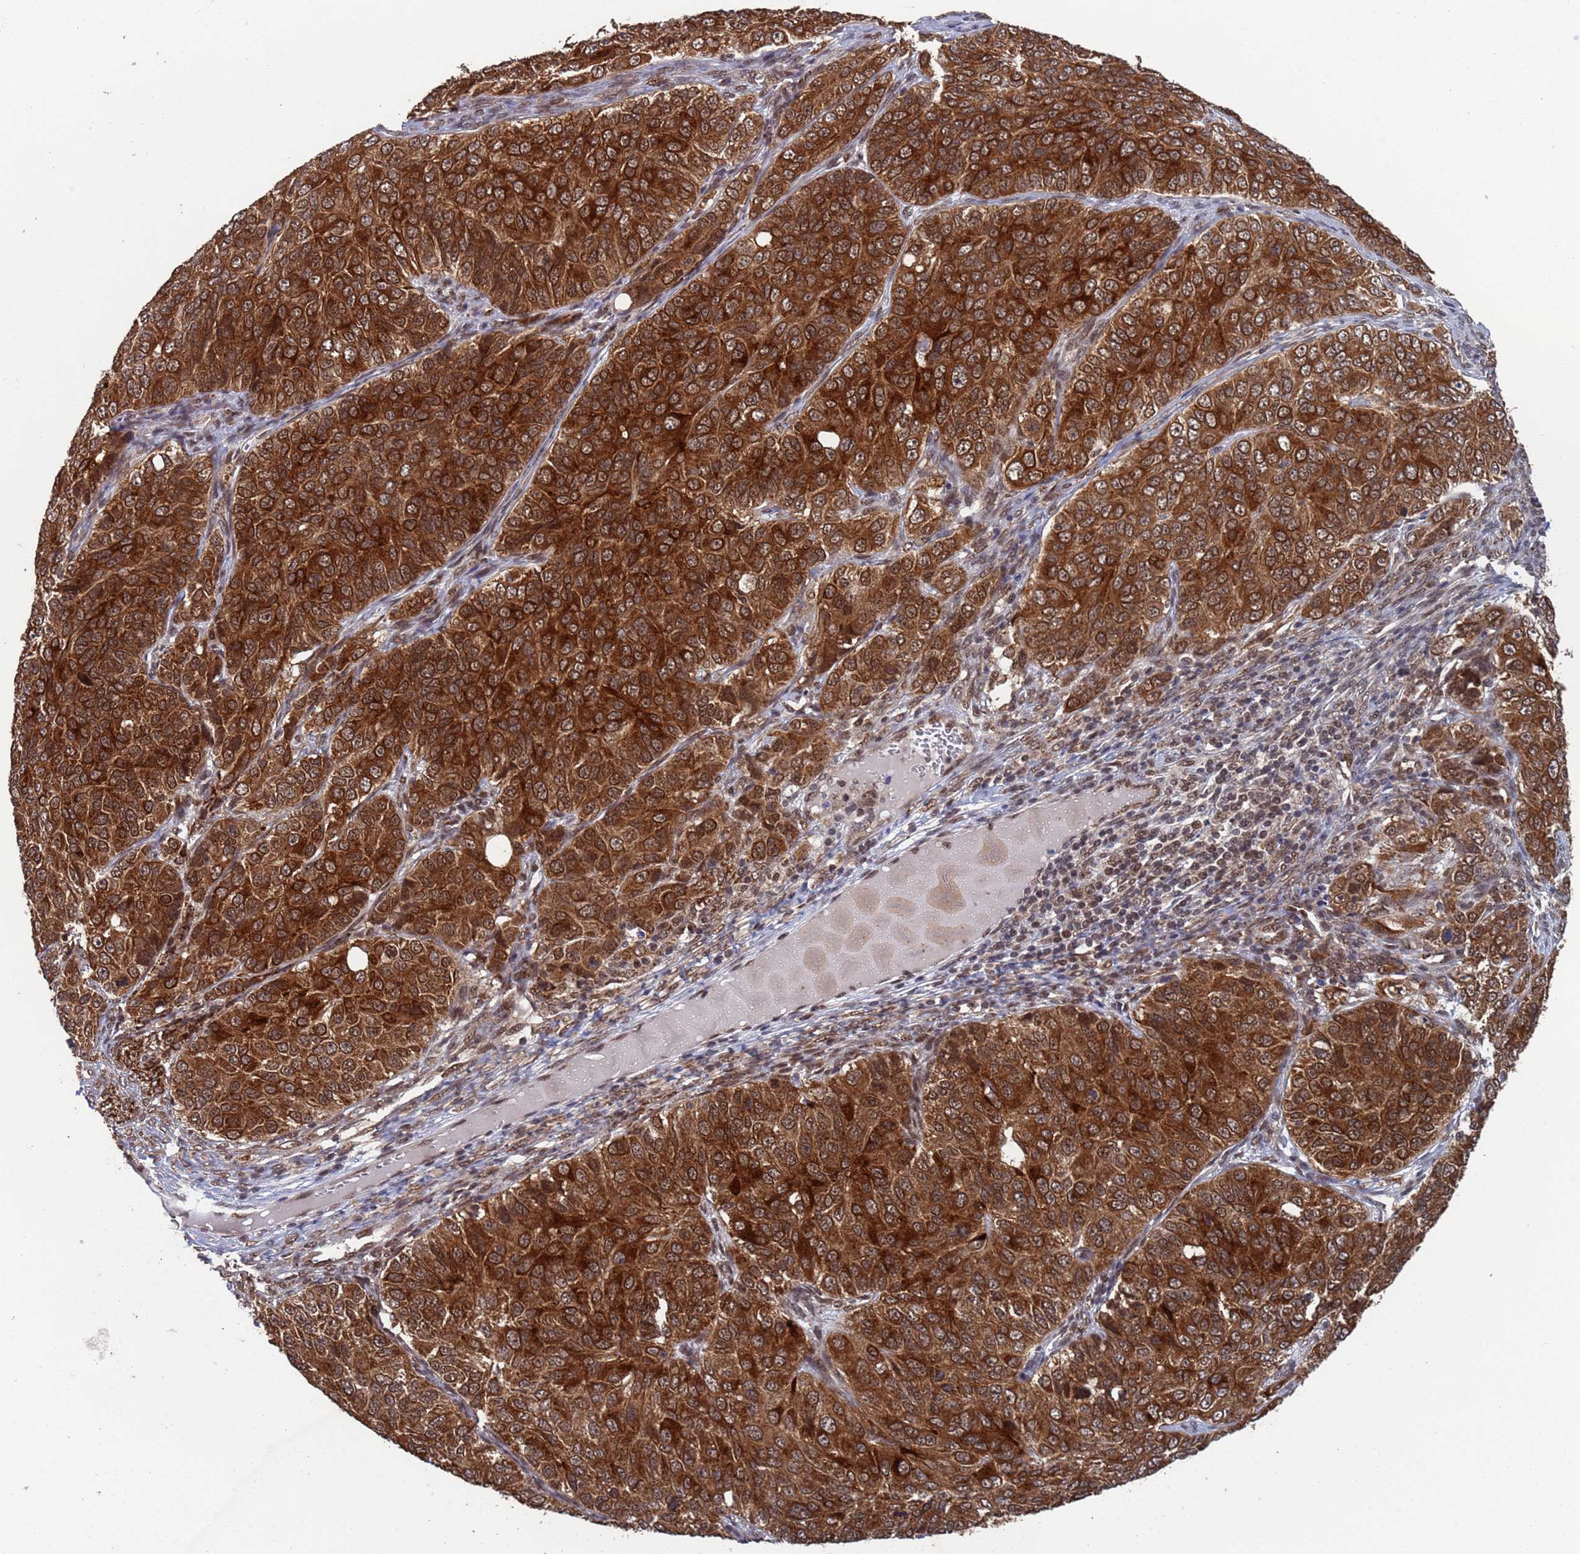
{"staining": {"intensity": "strong", "quantity": ">75%", "location": "cytoplasmic/membranous"}, "tissue": "ovarian cancer", "cell_type": "Tumor cells", "image_type": "cancer", "snomed": [{"axis": "morphology", "description": "Carcinoma, endometroid"}, {"axis": "topography", "description": "Ovary"}], "caption": "Immunohistochemistry of ovarian cancer shows high levels of strong cytoplasmic/membranous positivity in about >75% of tumor cells.", "gene": "FUBP3", "patient": {"sex": "female", "age": 51}}